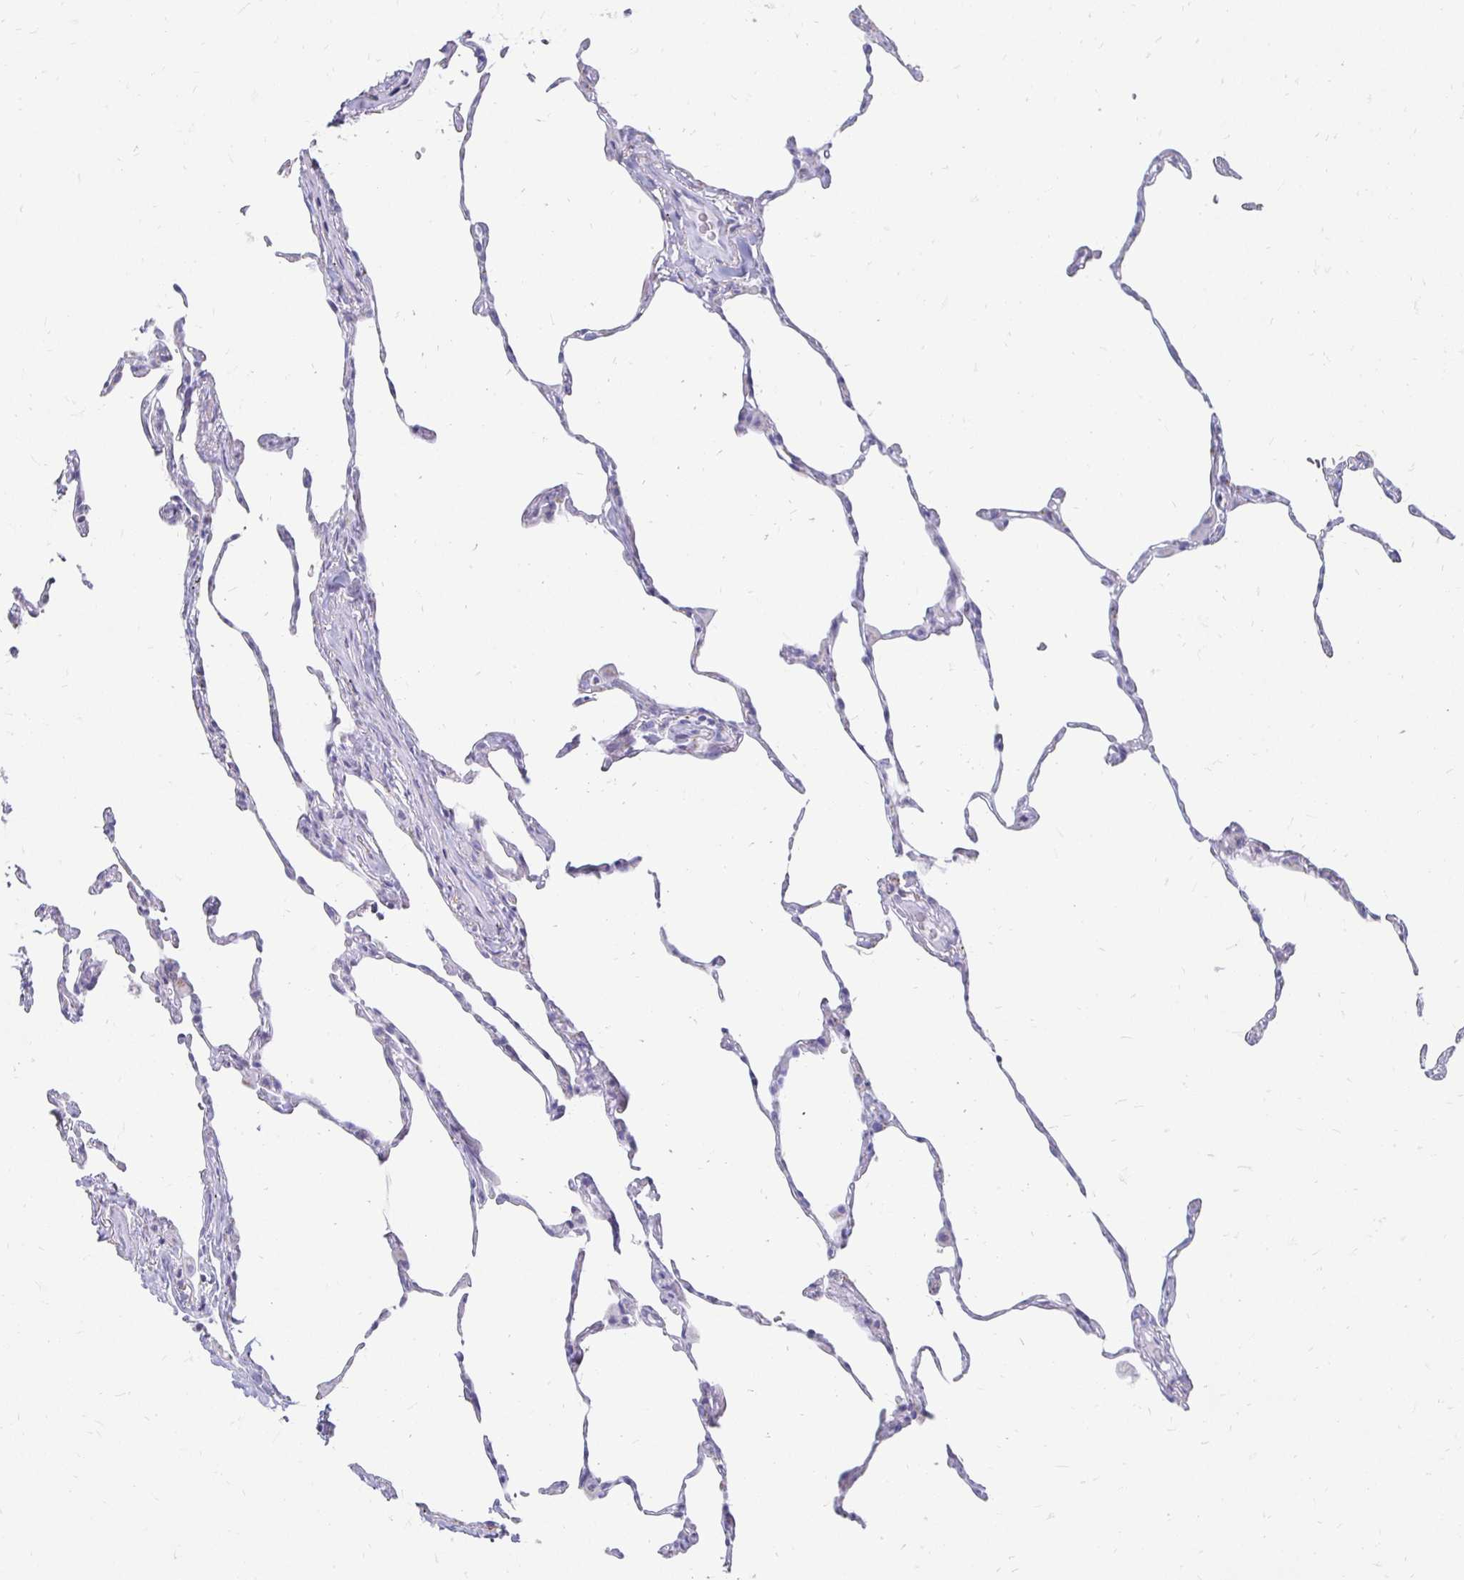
{"staining": {"intensity": "negative", "quantity": "none", "location": "none"}, "tissue": "lung", "cell_type": "Alveolar cells", "image_type": "normal", "snomed": [{"axis": "morphology", "description": "Normal tissue, NOS"}, {"axis": "topography", "description": "Lung"}], "caption": "Lung stained for a protein using immunohistochemistry (IHC) displays no expression alveolar cells.", "gene": "PAGE4", "patient": {"sex": "female", "age": 57}}